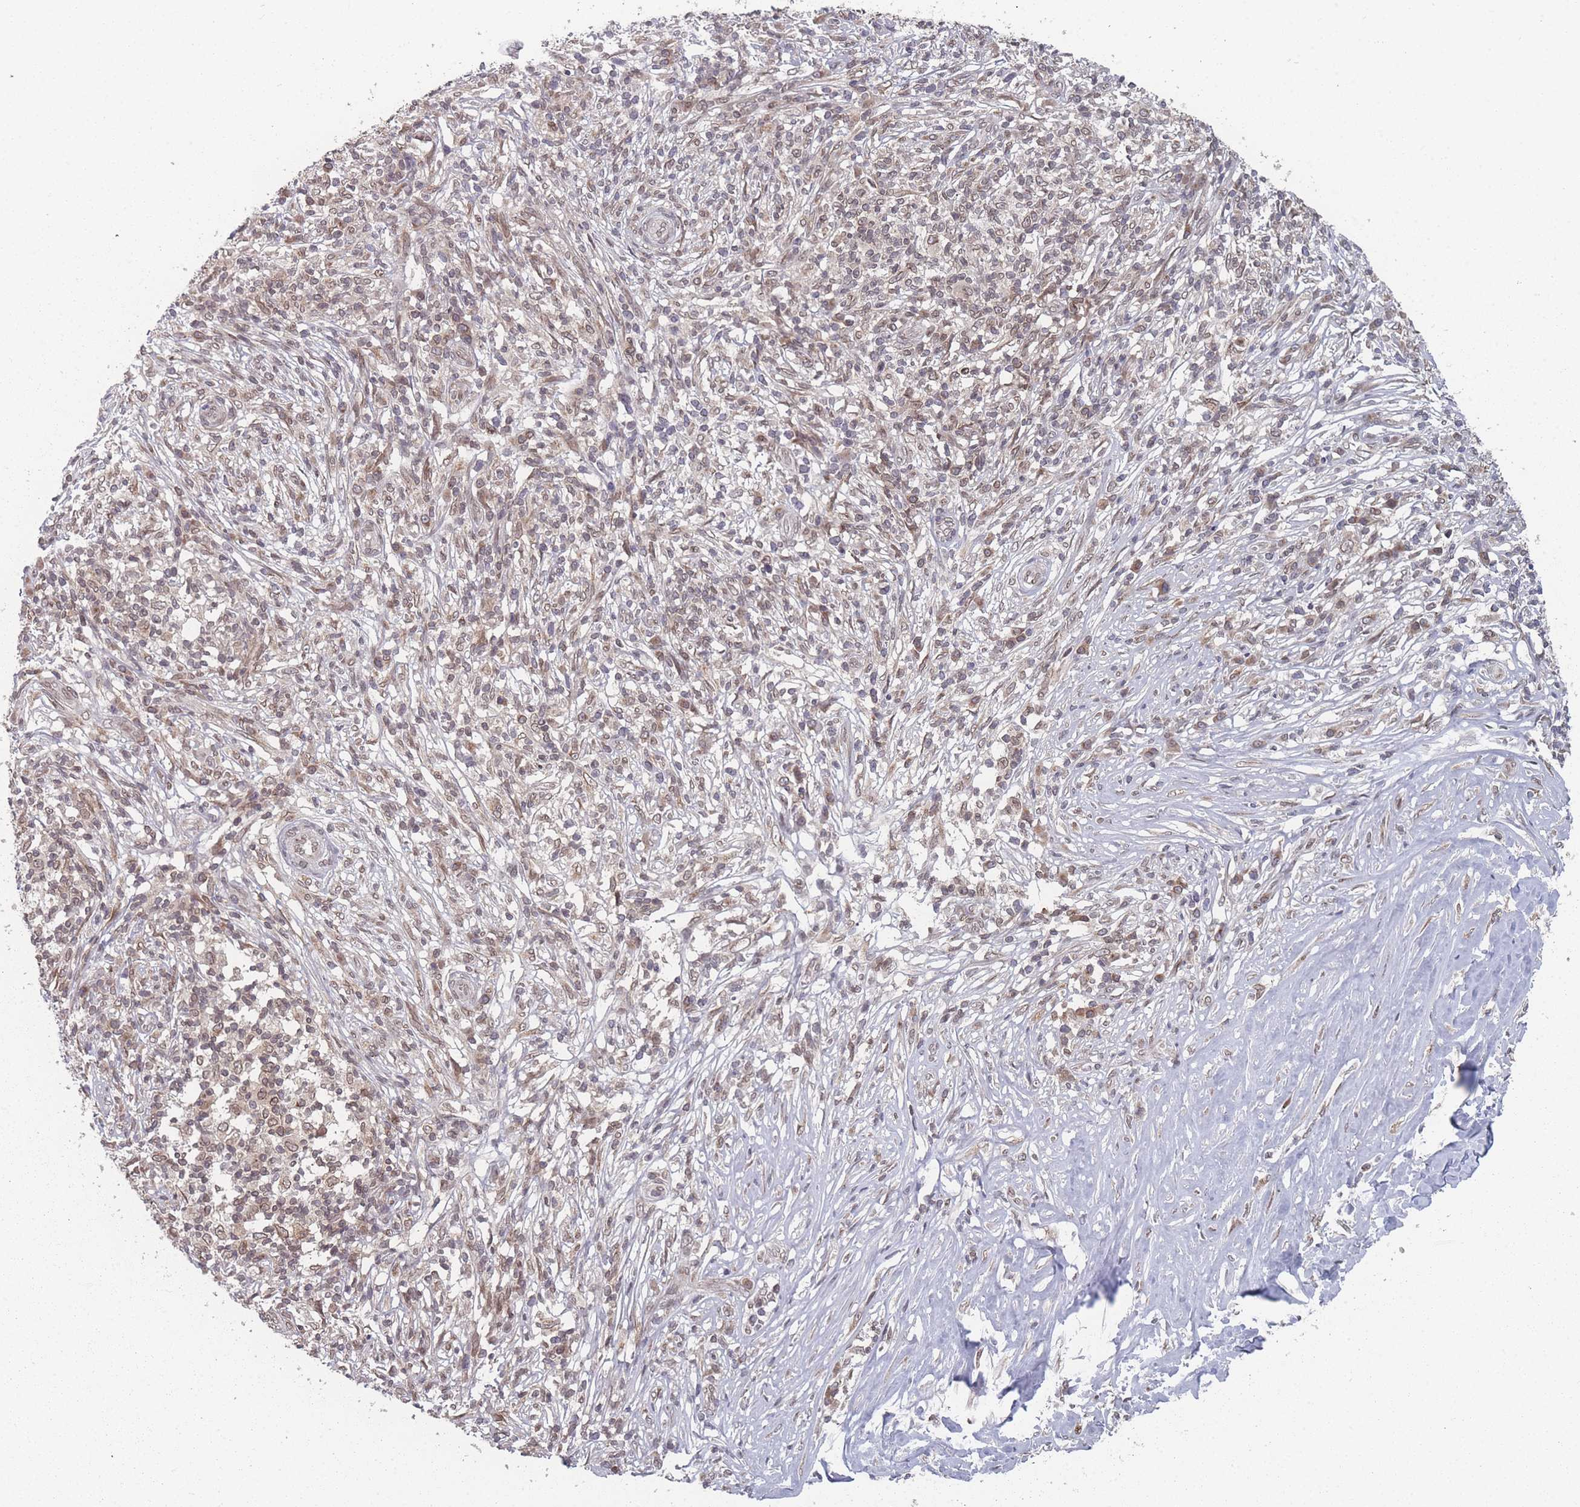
{"staining": {"intensity": "weak", "quantity": ">75%", "location": "cytoplasmic/membranous,nuclear"}, "tissue": "melanoma", "cell_type": "Tumor cells", "image_type": "cancer", "snomed": [{"axis": "morphology", "description": "Malignant melanoma, NOS"}, {"axis": "topography", "description": "Skin"}], "caption": "Malignant melanoma stained with a brown dye reveals weak cytoplasmic/membranous and nuclear positive positivity in about >75% of tumor cells.", "gene": "TBC1D25", "patient": {"sex": "male", "age": 66}}